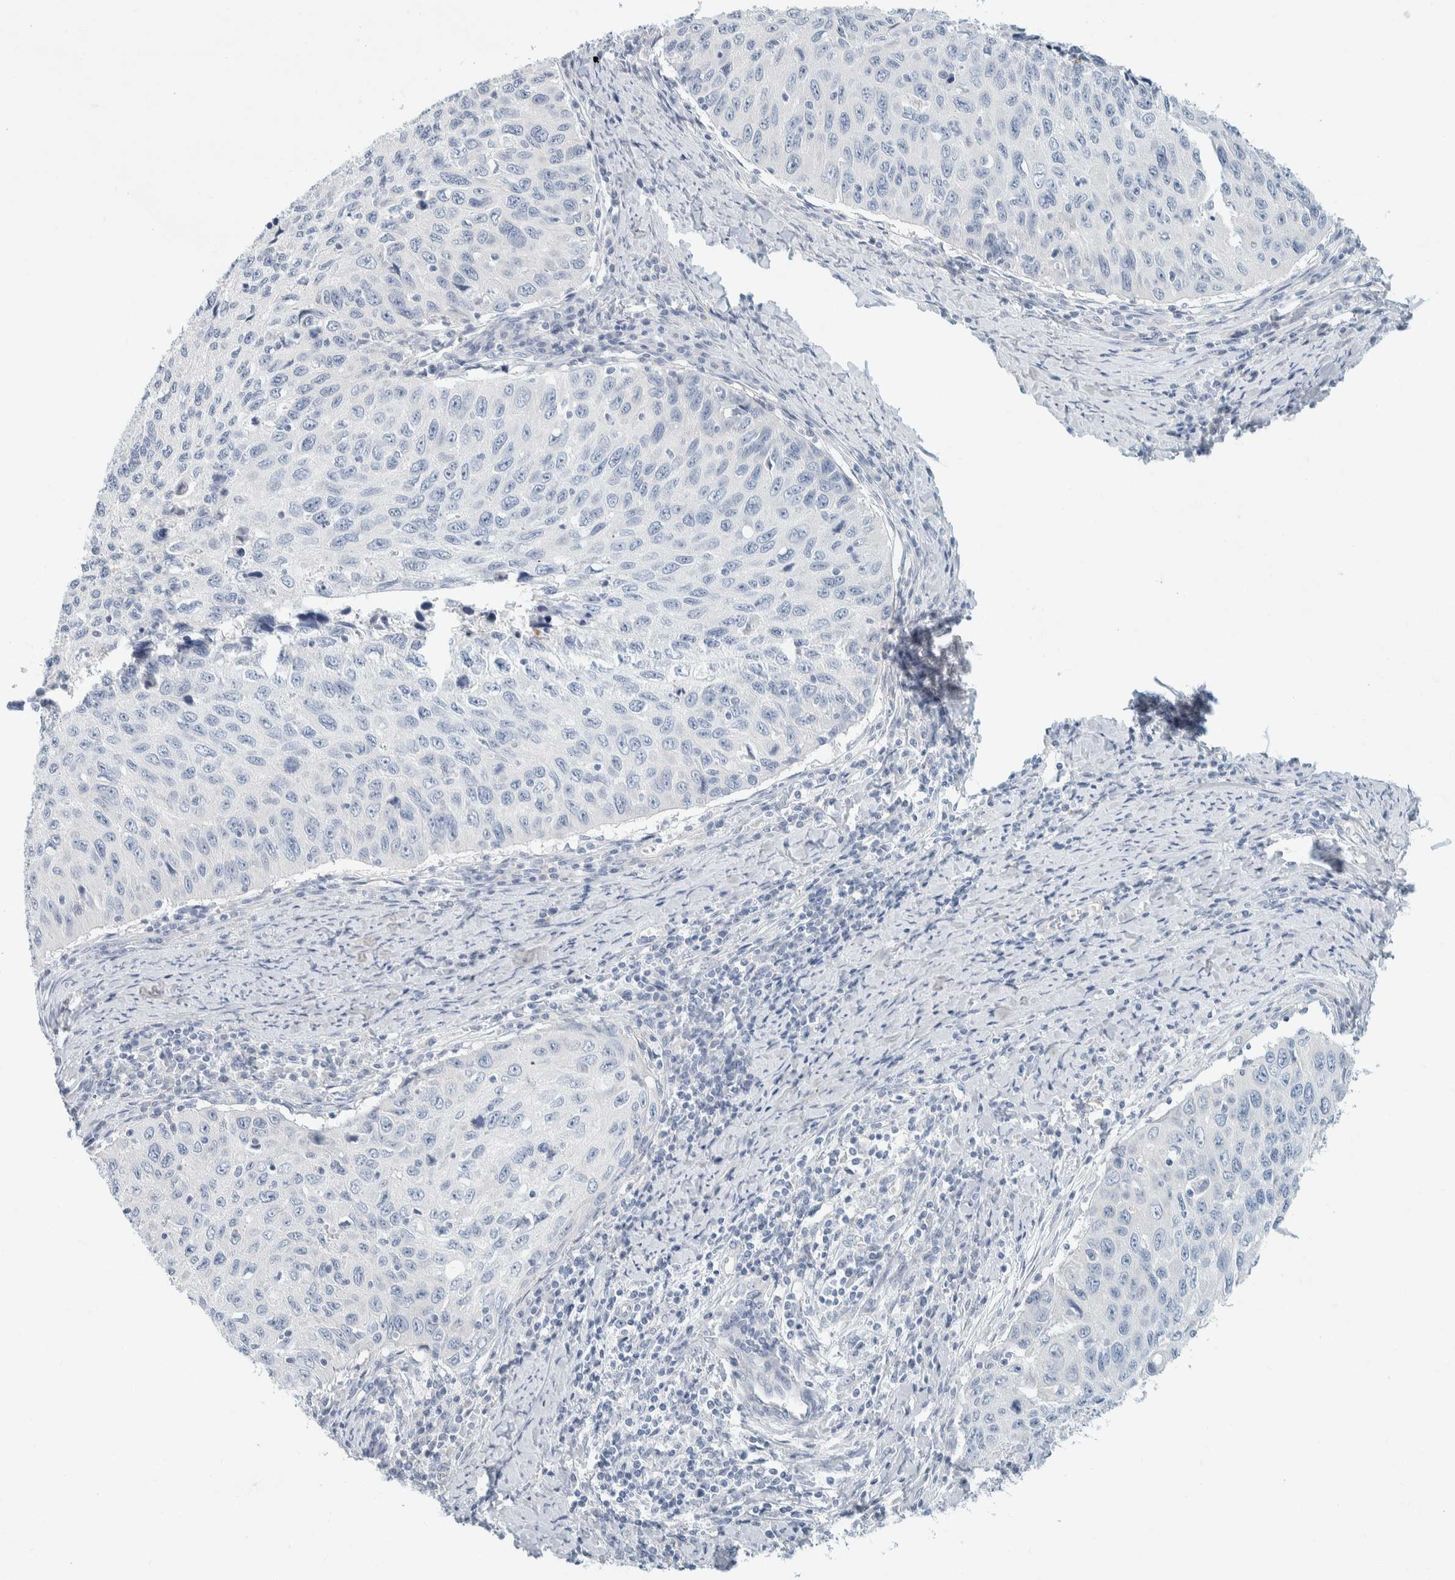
{"staining": {"intensity": "negative", "quantity": "none", "location": "none"}, "tissue": "cervical cancer", "cell_type": "Tumor cells", "image_type": "cancer", "snomed": [{"axis": "morphology", "description": "Squamous cell carcinoma, NOS"}, {"axis": "topography", "description": "Cervix"}], "caption": "Immunohistochemical staining of human cervical squamous cell carcinoma shows no significant expression in tumor cells.", "gene": "ALOX12B", "patient": {"sex": "female", "age": 53}}